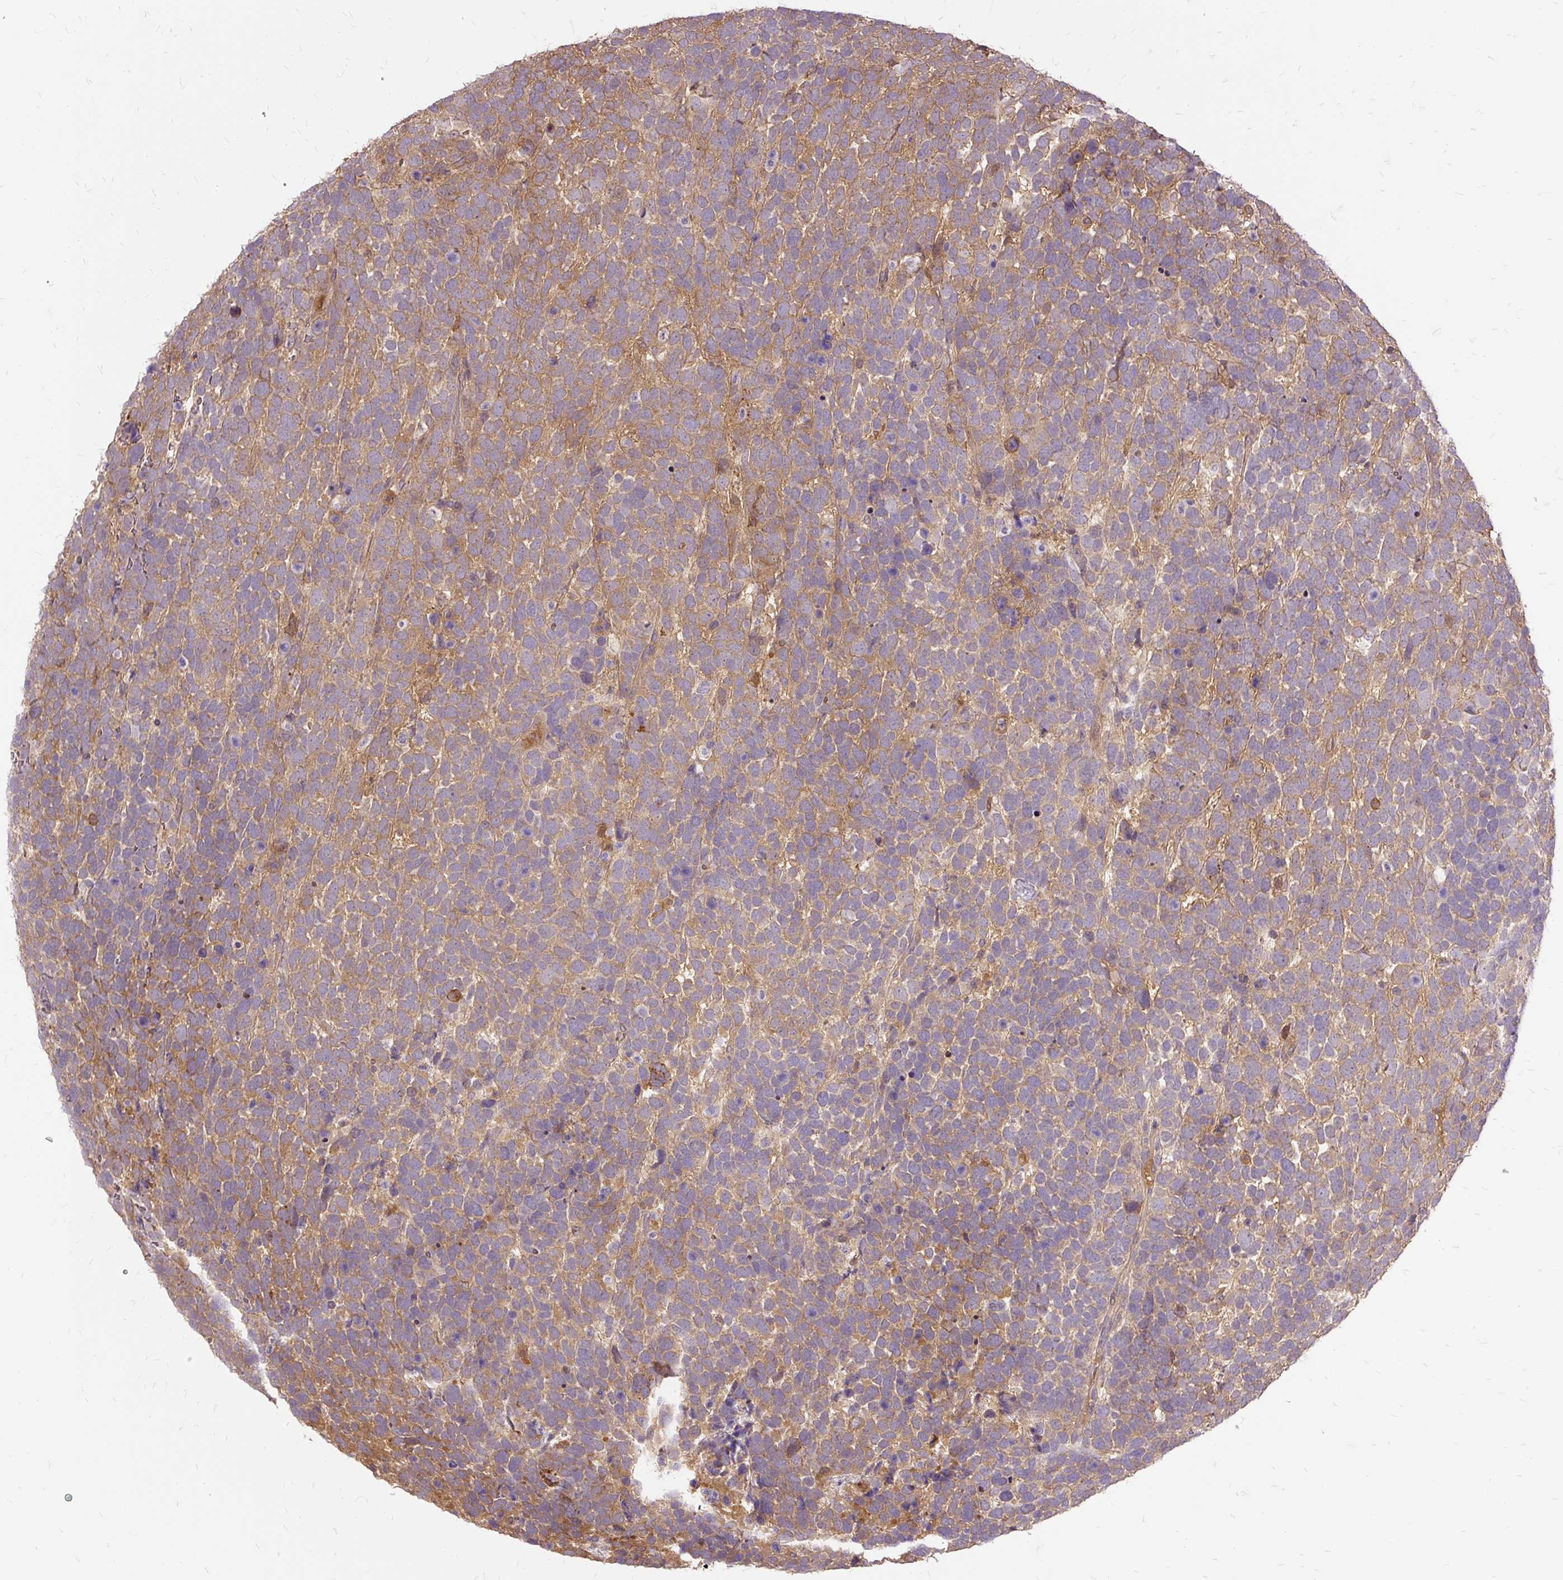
{"staining": {"intensity": "moderate", "quantity": ">75%", "location": "cytoplasmic/membranous"}, "tissue": "urothelial cancer", "cell_type": "Tumor cells", "image_type": "cancer", "snomed": [{"axis": "morphology", "description": "Urothelial carcinoma, High grade"}, {"axis": "topography", "description": "Urinary bladder"}], "caption": "Immunohistochemical staining of human urothelial cancer demonstrates moderate cytoplasmic/membranous protein staining in about >75% of tumor cells. (DAB (3,3'-diaminobenzidine) IHC with brightfield microscopy, high magnification).", "gene": "AP5S1", "patient": {"sex": "female", "age": 82}}